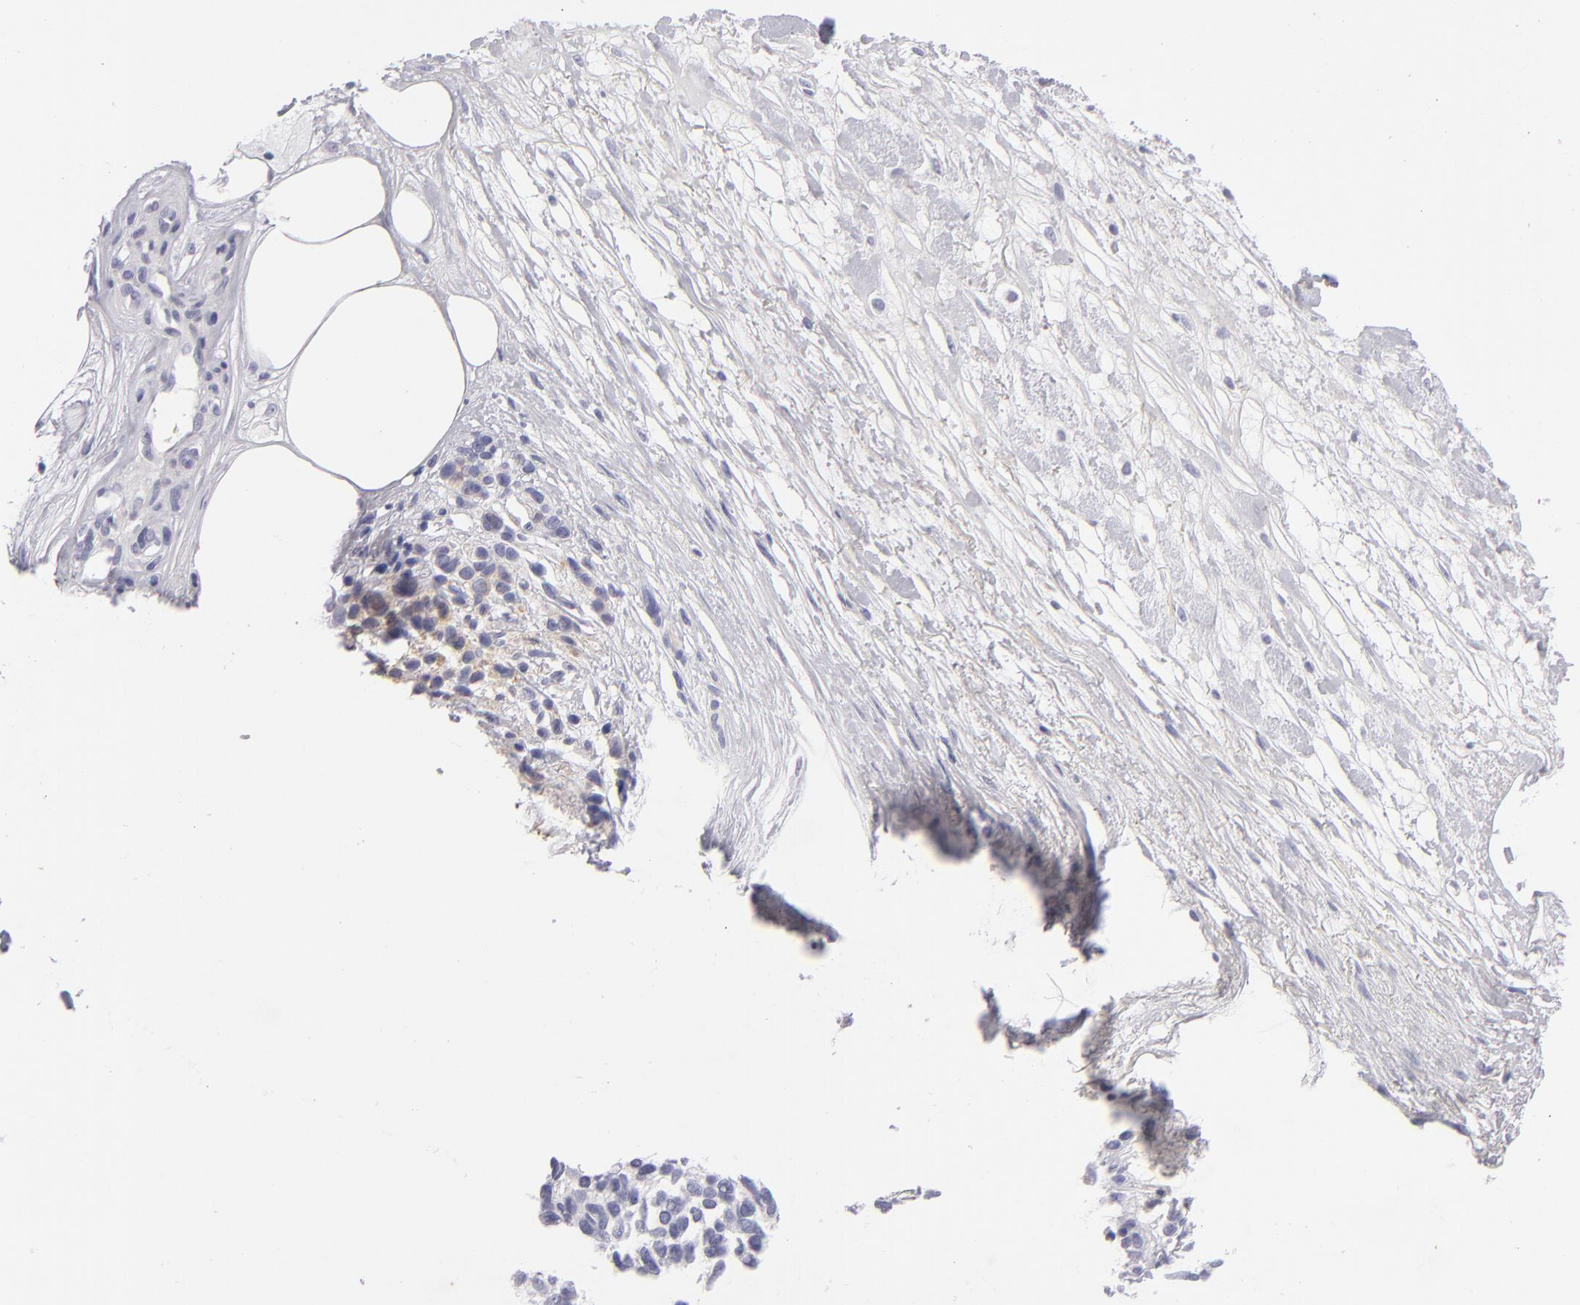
{"staining": {"intensity": "negative", "quantity": "none", "location": "none"}, "tissue": "melanoma", "cell_type": "Tumor cells", "image_type": "cancer", "snomed": [{"axis": "morphology", "description": "Malignant melanoma, NOS"}, {"axis": "topography", "description": "Skin"}], "caption": "Photomicrograph shows no protein staining in tumor cells of melanoma tissue. (DAB IHC, high magnification).", "gene": "TNNC1", "patient": {"sex": "female", "age": 85}}